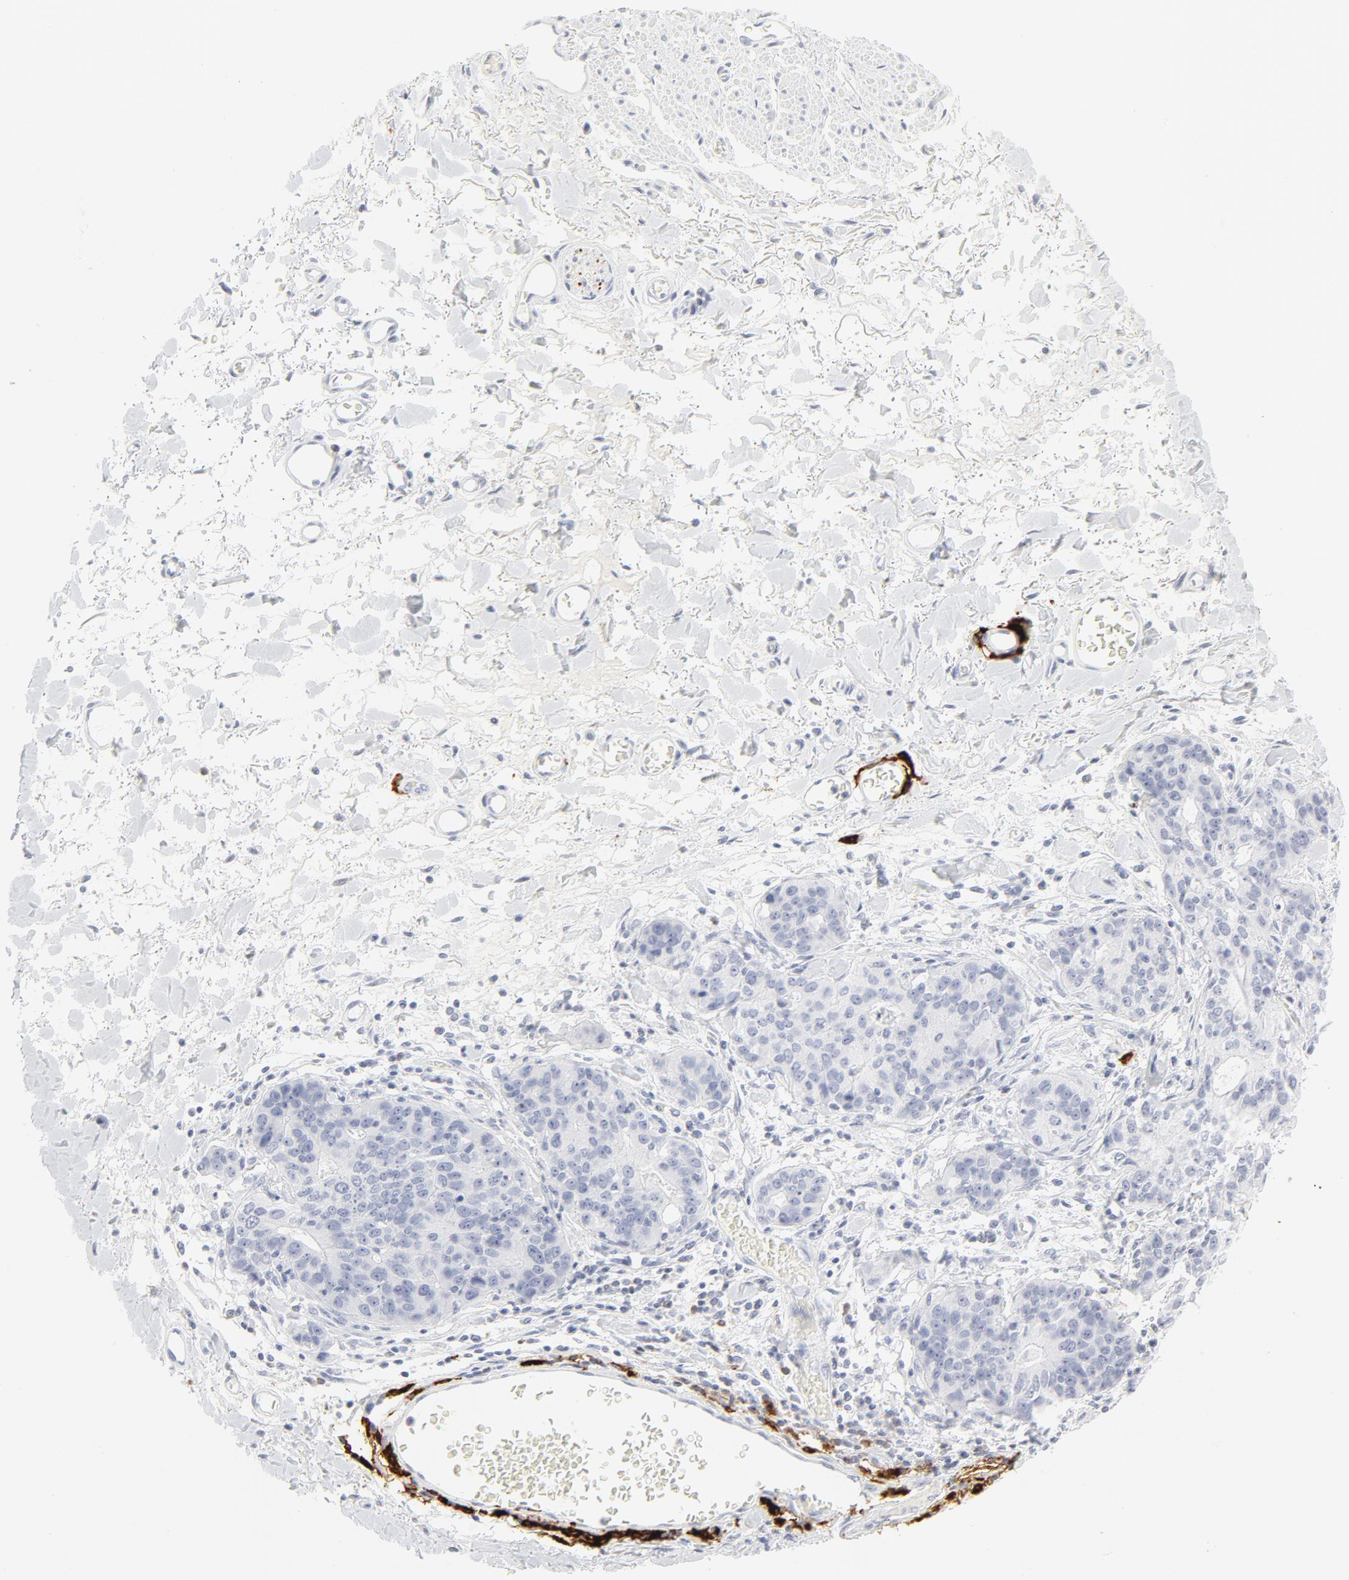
{"staining": {"intensity": "negative", "quantity": "none", "location": "none"}, "tissue": "stomach cancer", "cell_type": "Tumor cells", "image_type": "cancer", "snomed": [{"axis": "morphology", "description": "Adenocarcinoma, NOS"}, {"axis": "topography", "description": "Esophagus"}, {"axis": "topography", "description": "Stomach"}], "caption": "This is an immunohistochemistry (IHC) photomicrograph of human stomach cancer (adenocarcinoma). There is no expression in tumor cells.", "gene": "CCR7", "patient": {"sex": "male", "age": 74}}